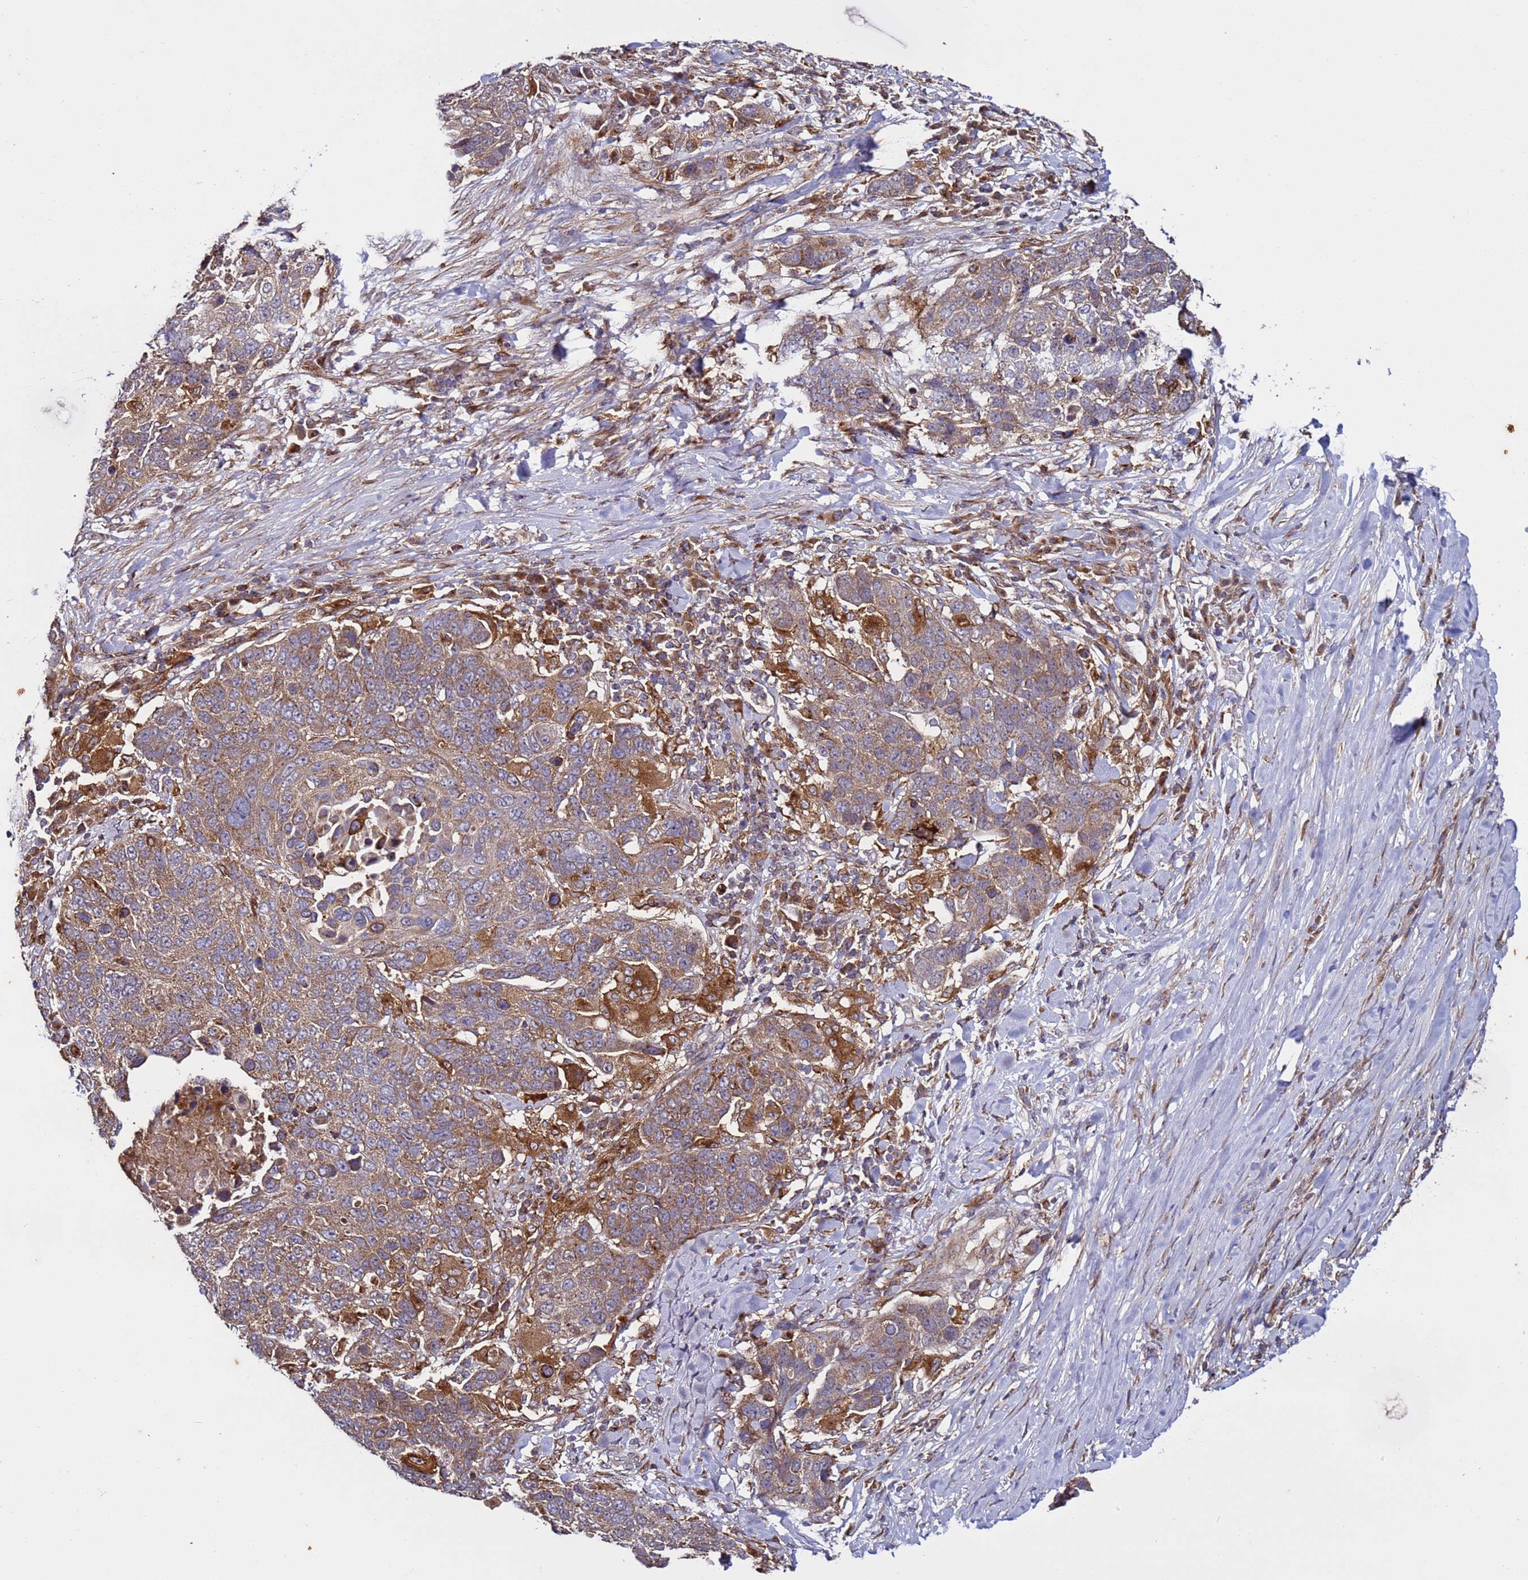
{"staining": {"intensity": "moderate", "quantity": ">75%", "location": "cytoplasmic/membranous"}, "tissue": "lung cancer", "cell_type": "Tumor cells", "image_type": "cancer", "snomed": [{"axis": "morphology", "description": "Normal tissue, NOS"}, {"axis": "morphology", "description": "Squamous cell carcinoma, NOS"}, {"axis": "topography", "description": "Lymph node"}, {"axis": "topography", "description": "Lung"}], "caption": "Lung cancer (squamous cell carcinoma) stained for a protein shows moderate cytoplasmic/membranous positivity in tumor cells.", "gene": "TMEM176B", "patient": {"sex": "male", "age": 66}}